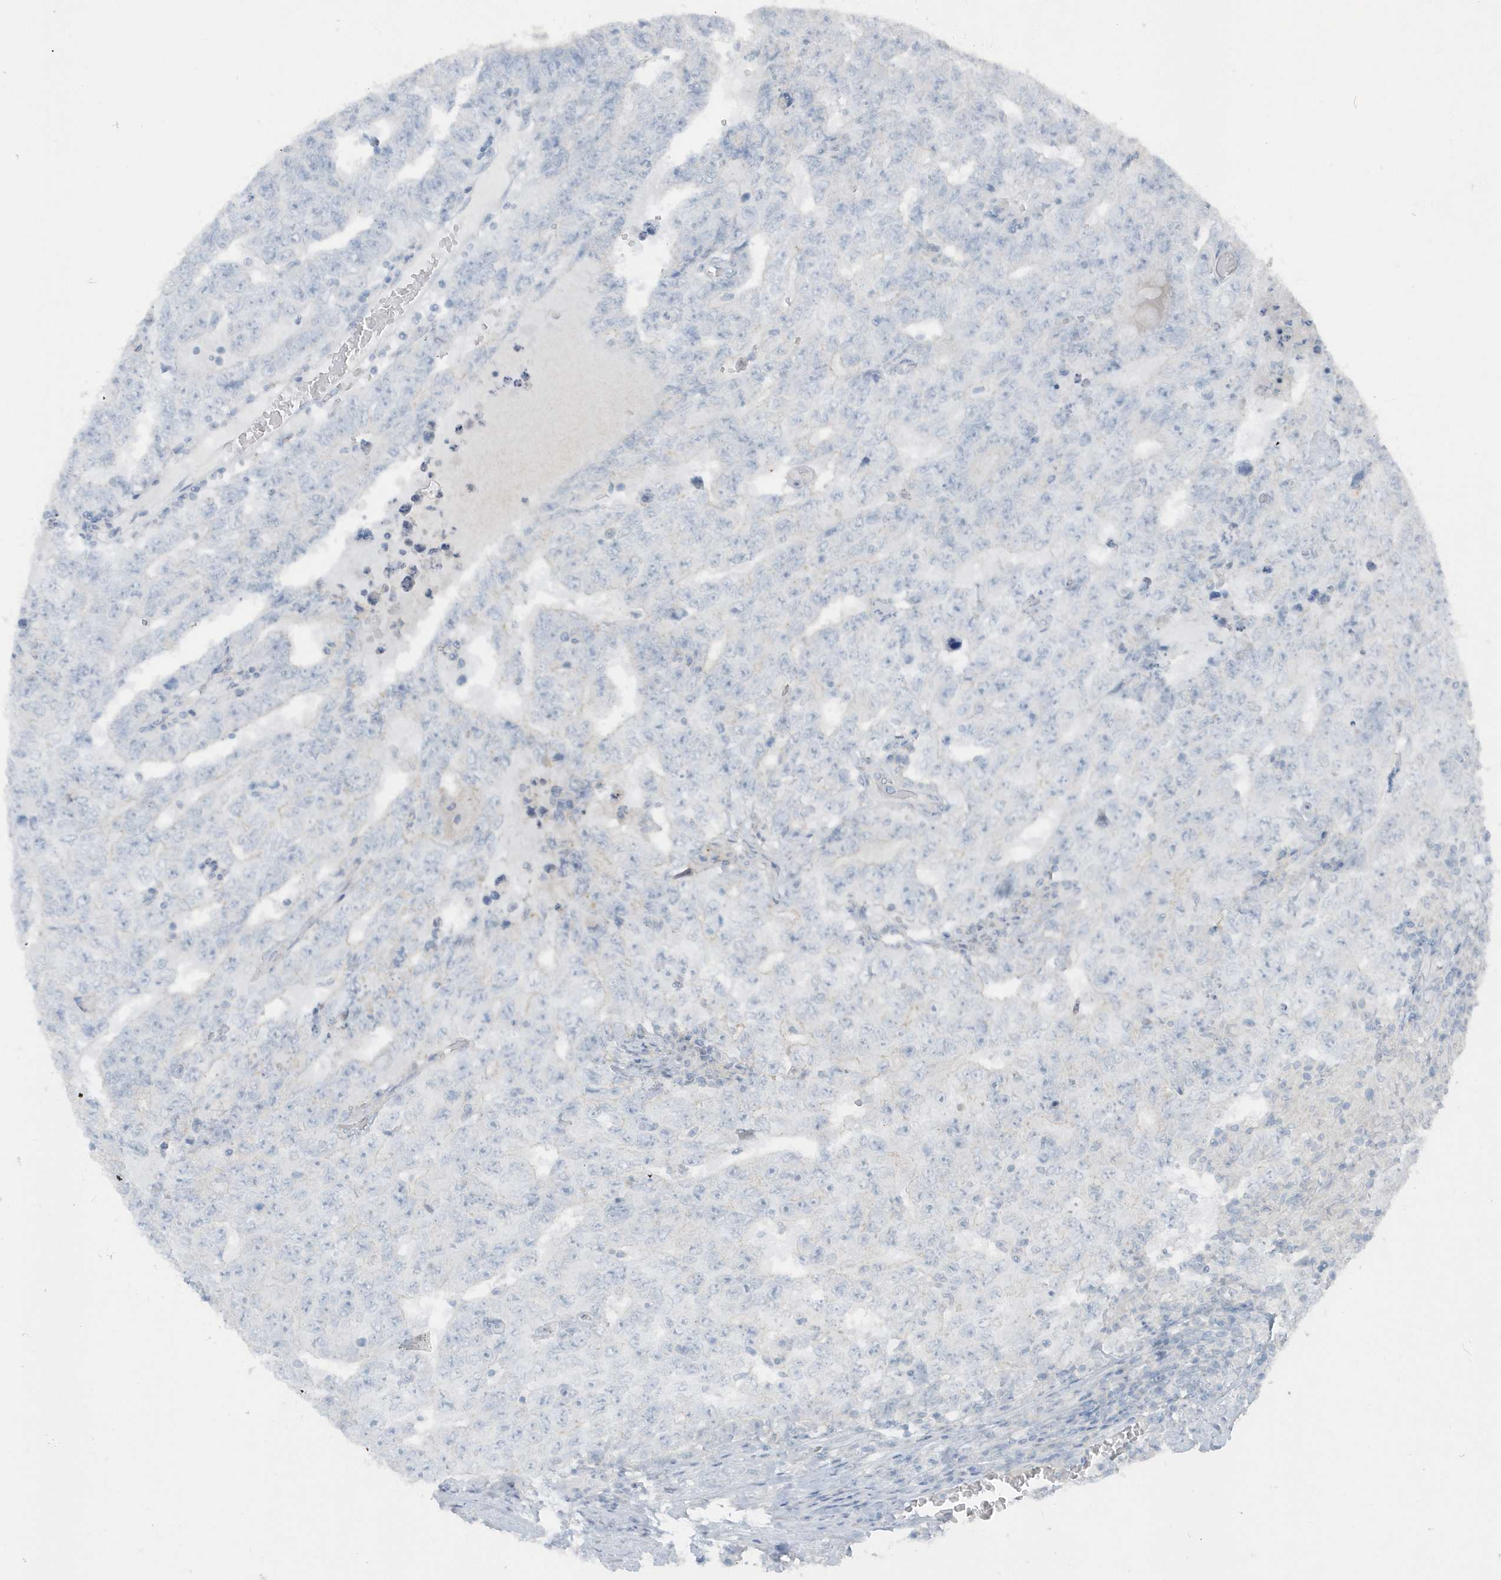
{"staining": {"intensity": "negative", "quantity": "none", "location": "none"}, "tissue": "testis cancer", "cell_type": "Tumor cells", "image_type": "cancer", "snomed": [{"axis": "morphology", "description": "Carcinoma, Embryonal, NOS"}, {"axis": "topography", "description": "Testis"}], "caption": "Tumor cells are negative for brown protein staining in testis cancer (embryonal carcinoma).", "gene": "ACTC1", "patient": {"sex": "male", "age": 26}}